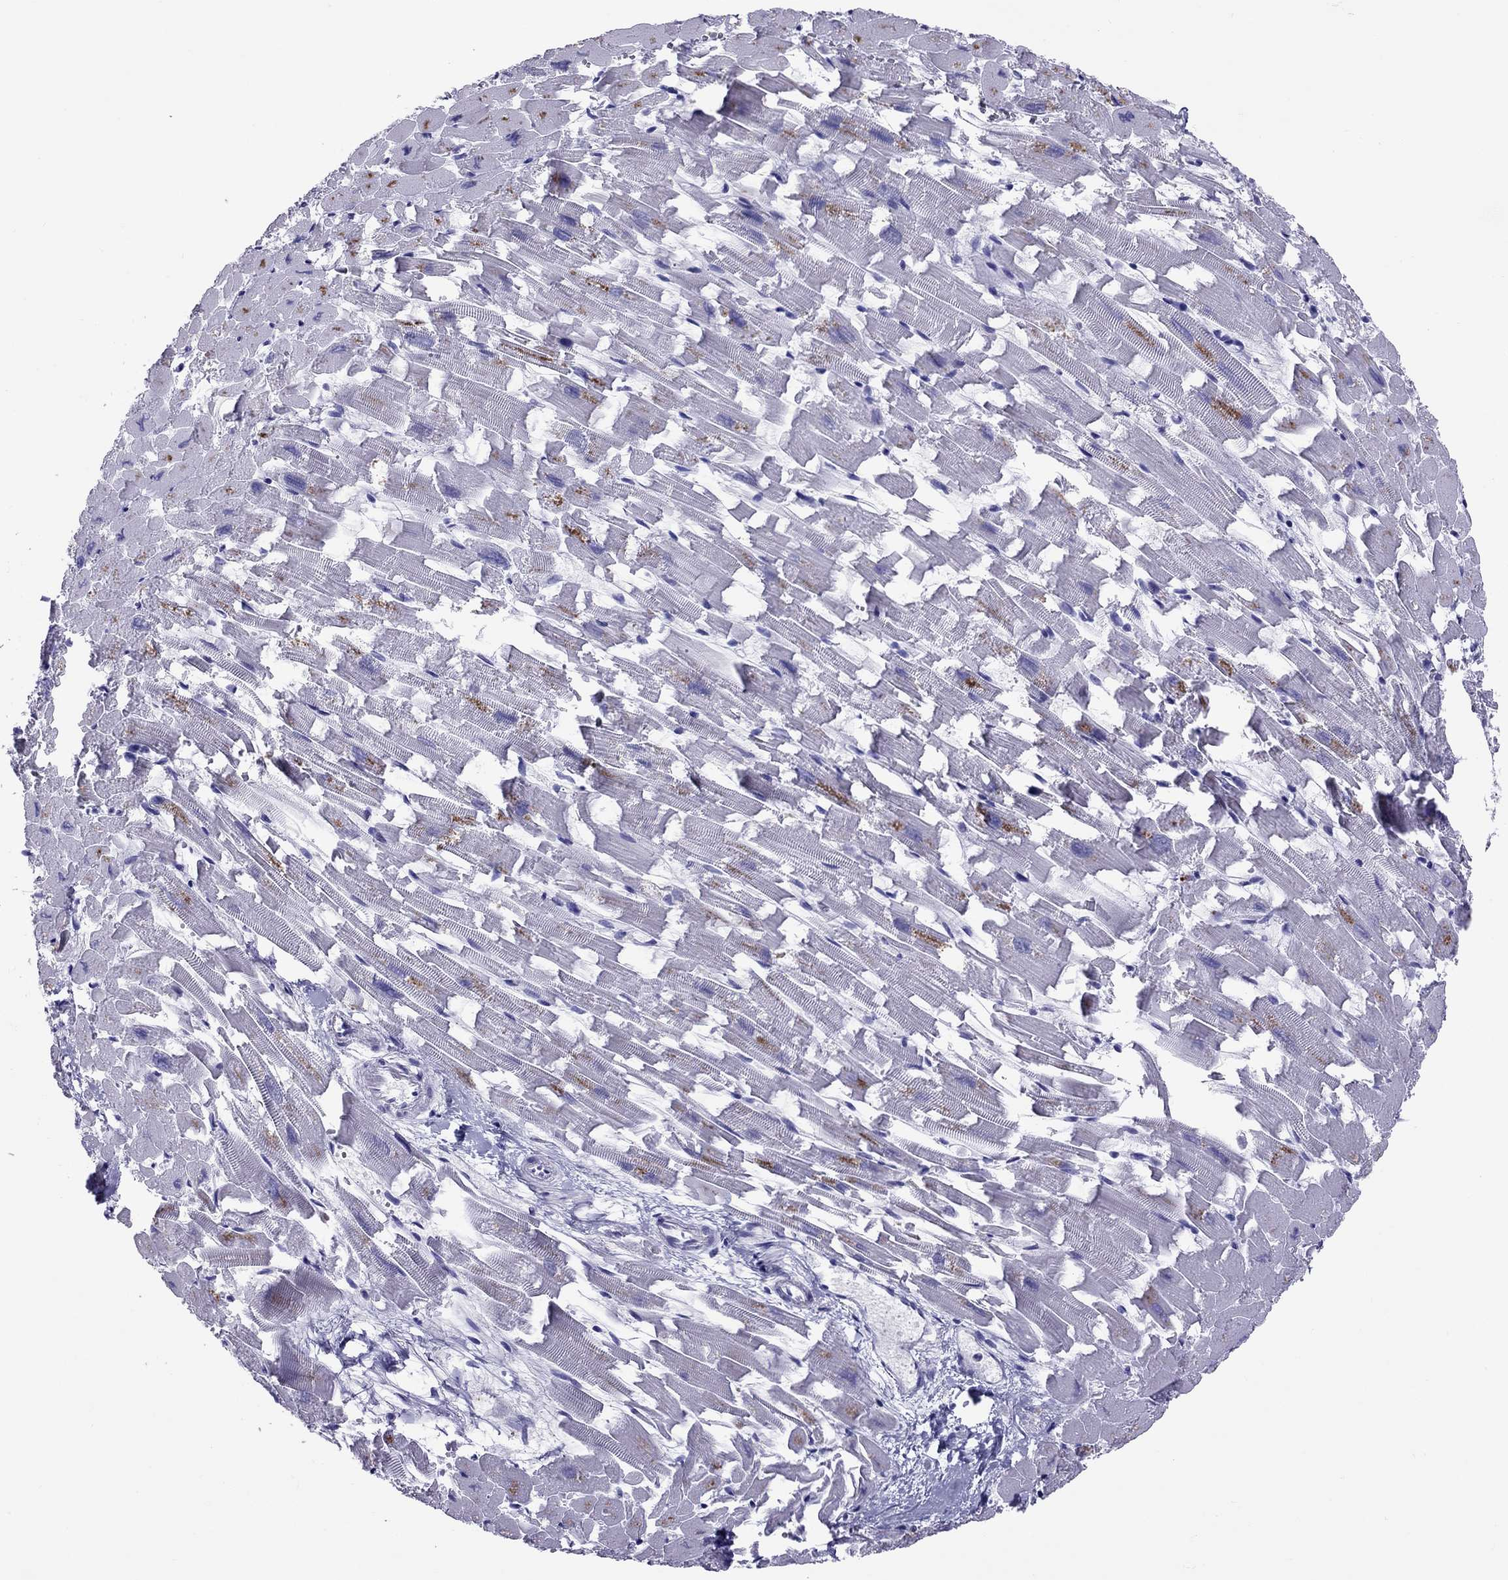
{"staining": {"intensity": "negative", "quantity": "none", "location": "none"}, "tissue": "heart muscle", "cell_type": "Cardiomyocytes", "image_type": "normal", "snomed": [{"axis": "morphology", "description": "Normal tissue, NOS"}, {"axis": "topography", "description": "Heart"}], "caption": "Cardiomyocytes show no significant expression in unremarkable heart muscle.", "gene": "AVPR1B", "patient": {"sex": "female", "age": 64}}